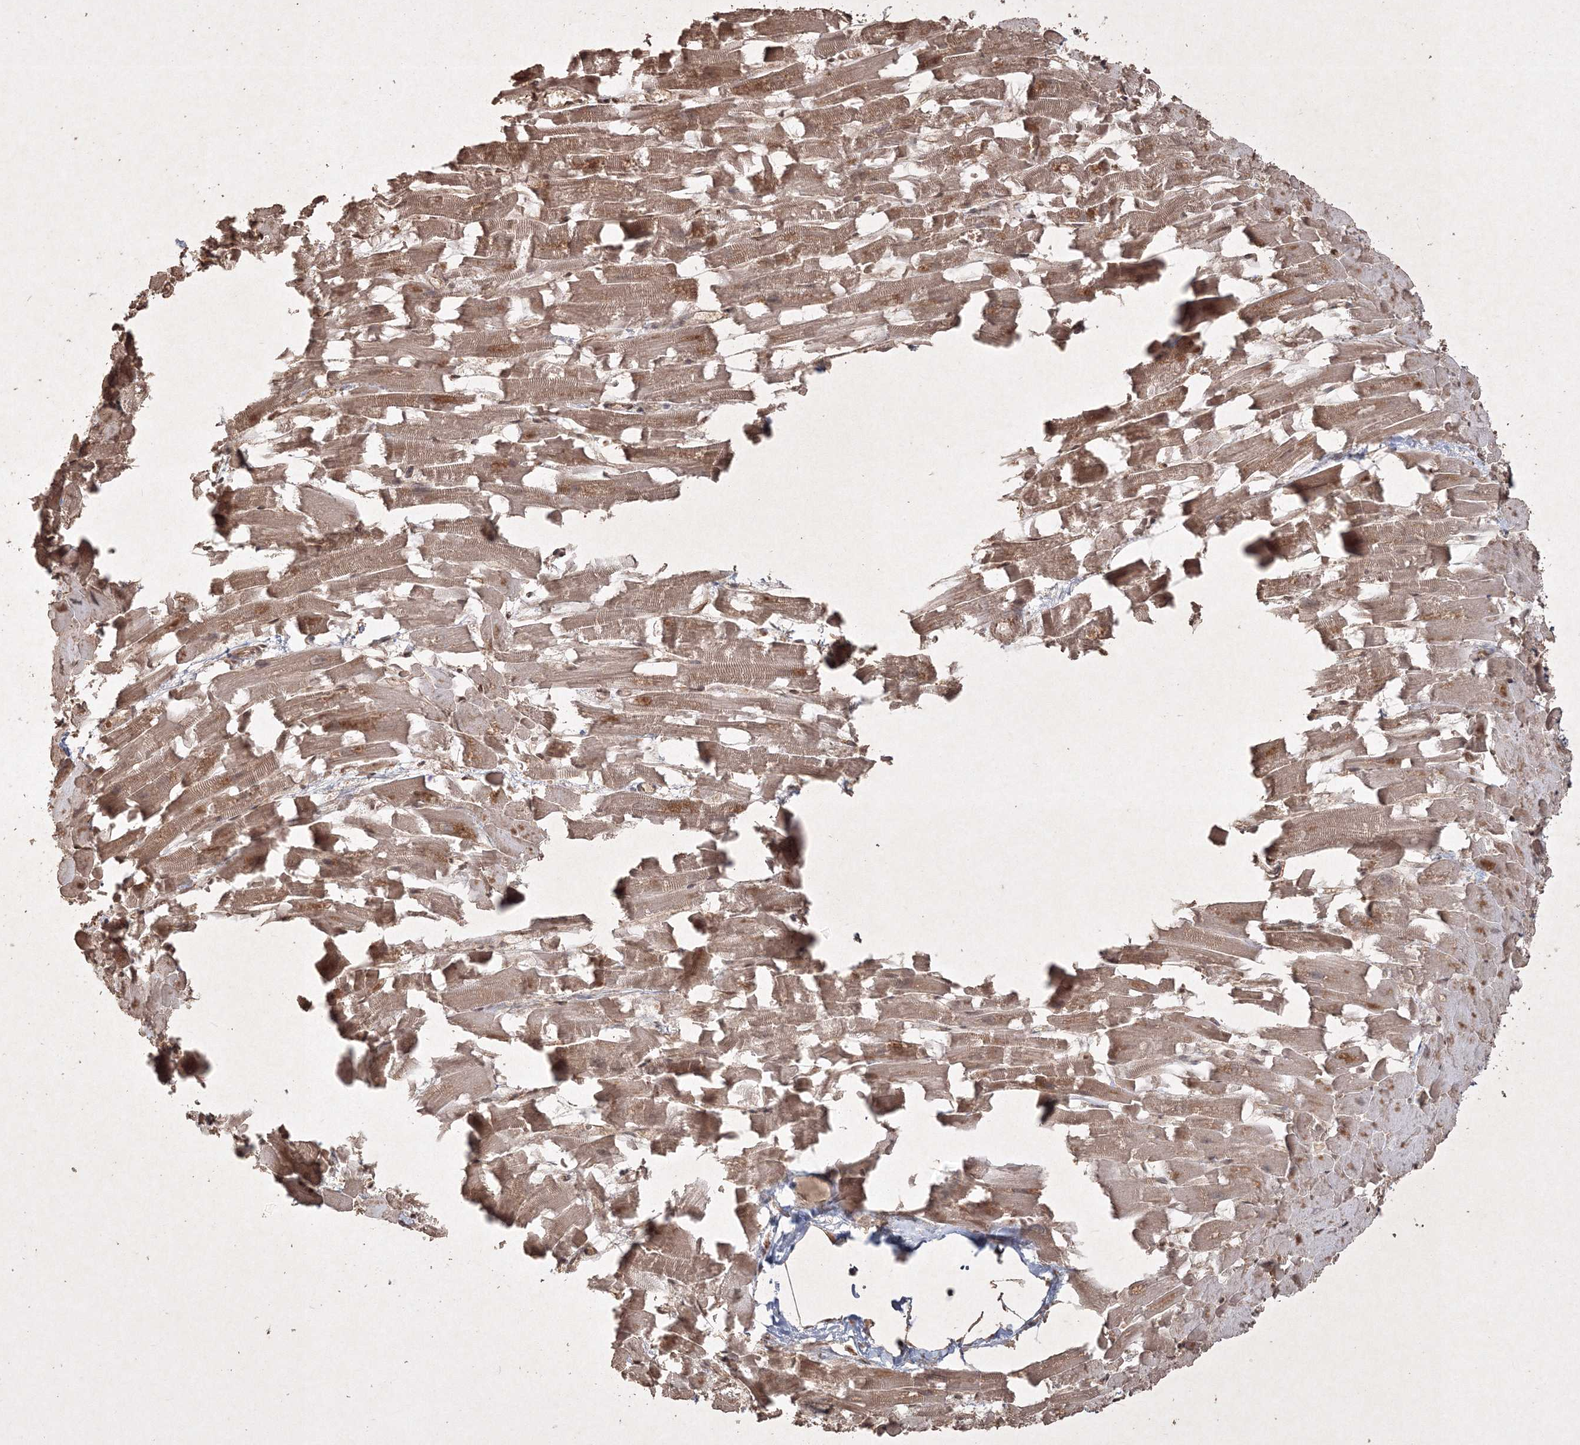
{"staining": {"intensity": "moderate", "quantity": ">75%", "location": "cytoplasmic/membranous"}, "tissue": "heart muscle", "cell_type": "Cardiomyocytes", "image_type": "normal", "snomed": [{"axis": "morphology", "description": "Normal tissue, NOS"}, {"axis": "topography", "description": "Heart"}], "caption": "Protein expression analysis of normal human heart muscle reveals moderate cytoplasmic/membranous staining in about >75% of cardiomyocytes. (Stains: DAB (3,3'-diaminobenzidine) in brown, nuclei in blue, Microscopy: brightfield microscopy at high magnification).", "gene": "PELI3", "patient": {"sex": "female", "age": 64}}